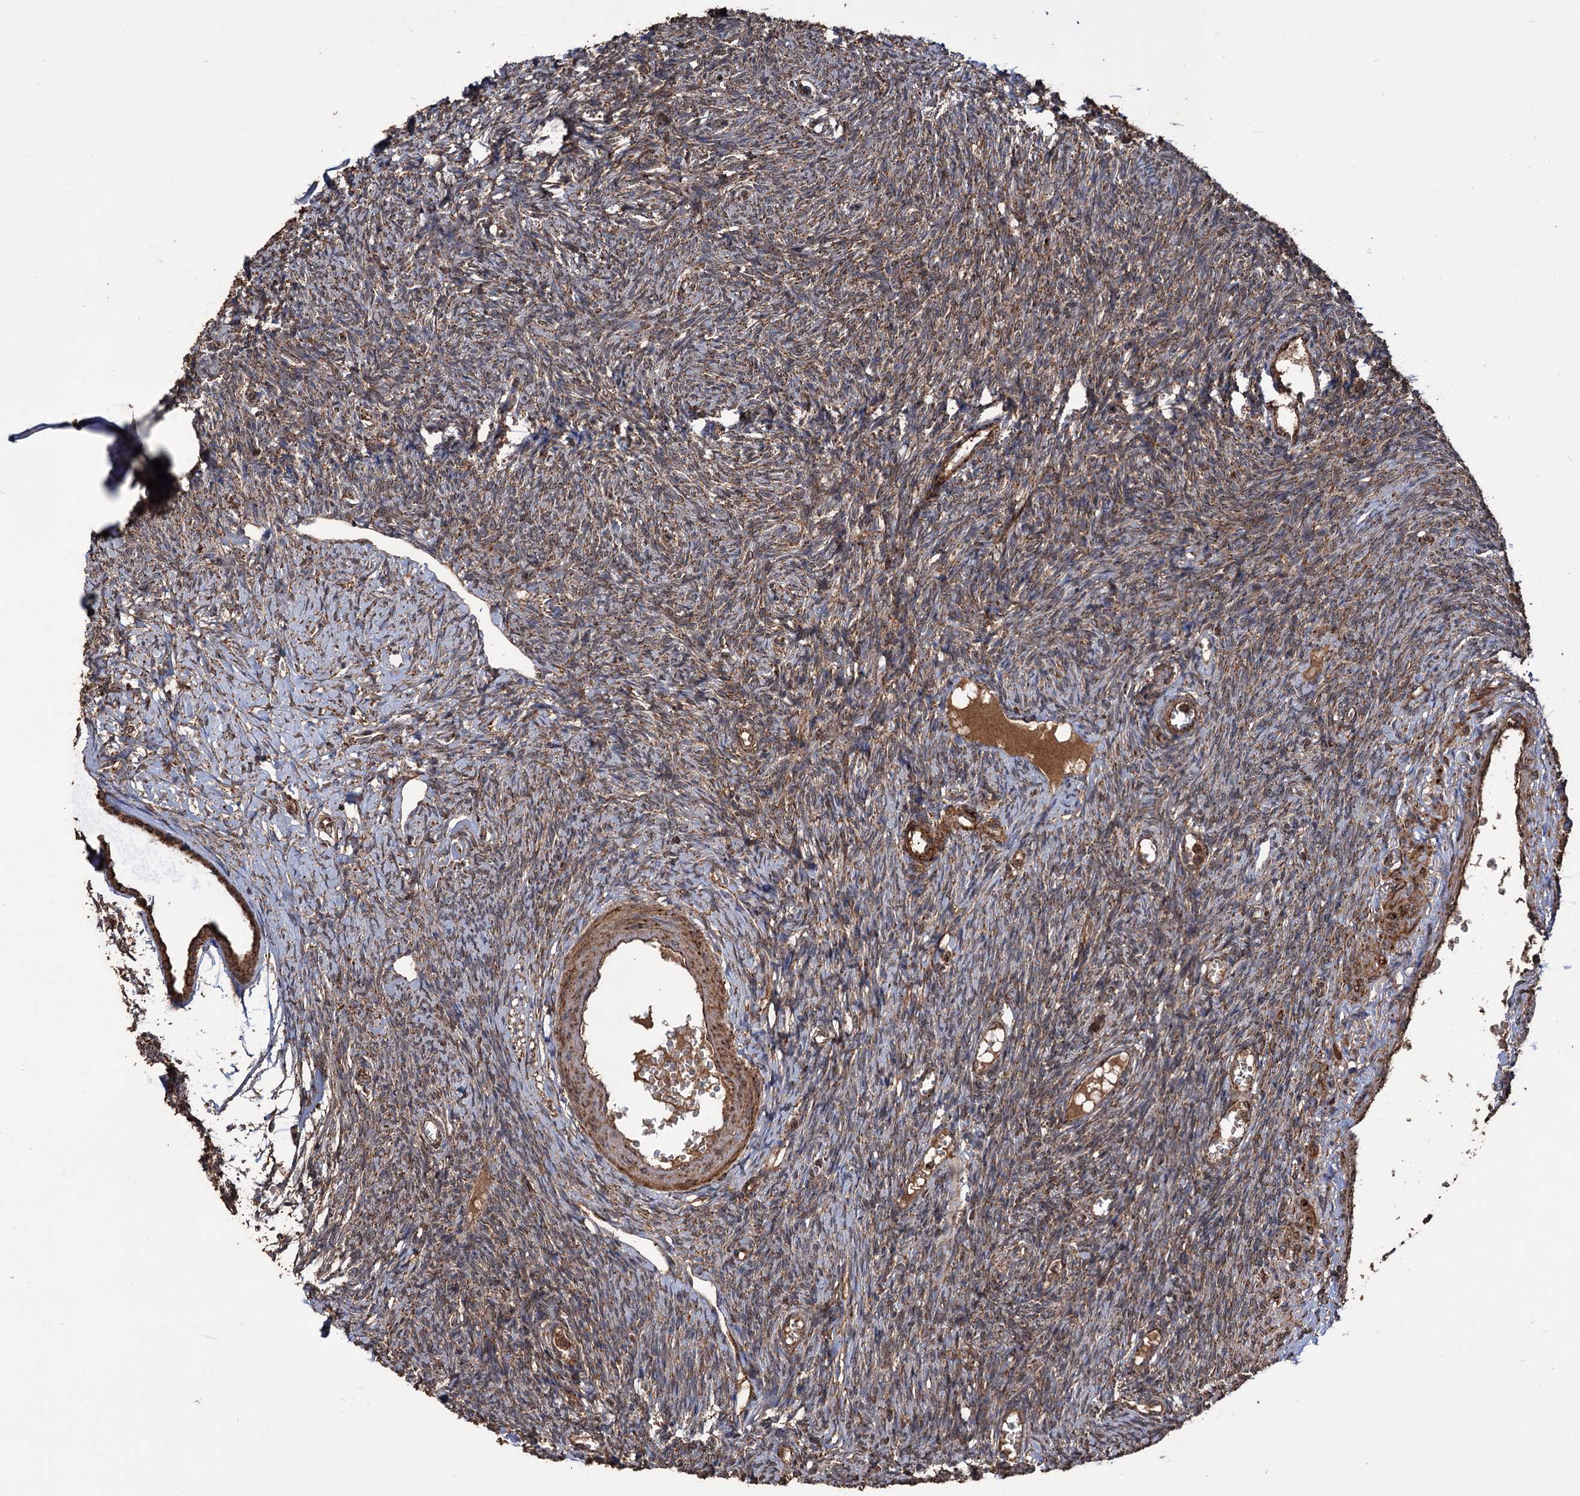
{"staining": {"intensity": "moderate", "quantity": ">75%", "location": "cytoplasmic/membranous"}, "tissue": "ovary", "cell_type": "Ovarian stroma cells", "image_type": "normal", "snomed": [{"axis": "morphology", "description": "Normal tissue, NOS"}, {"axis": "morphology", "description": "Cyst, NOS"}, {"axis": "topography", "description": "Ovary"}], "caption": "Moderate cytoplasmic/membranous protein staining is seen in approximately >75% of ovarian stroma cells in ovary. (DAB (3,3'-diaminobenzidine) IHC, brown staining for protein, blue staining for nuclei).", "gene": "IPO4", "patient": {"sex": "female", "age": 33}}